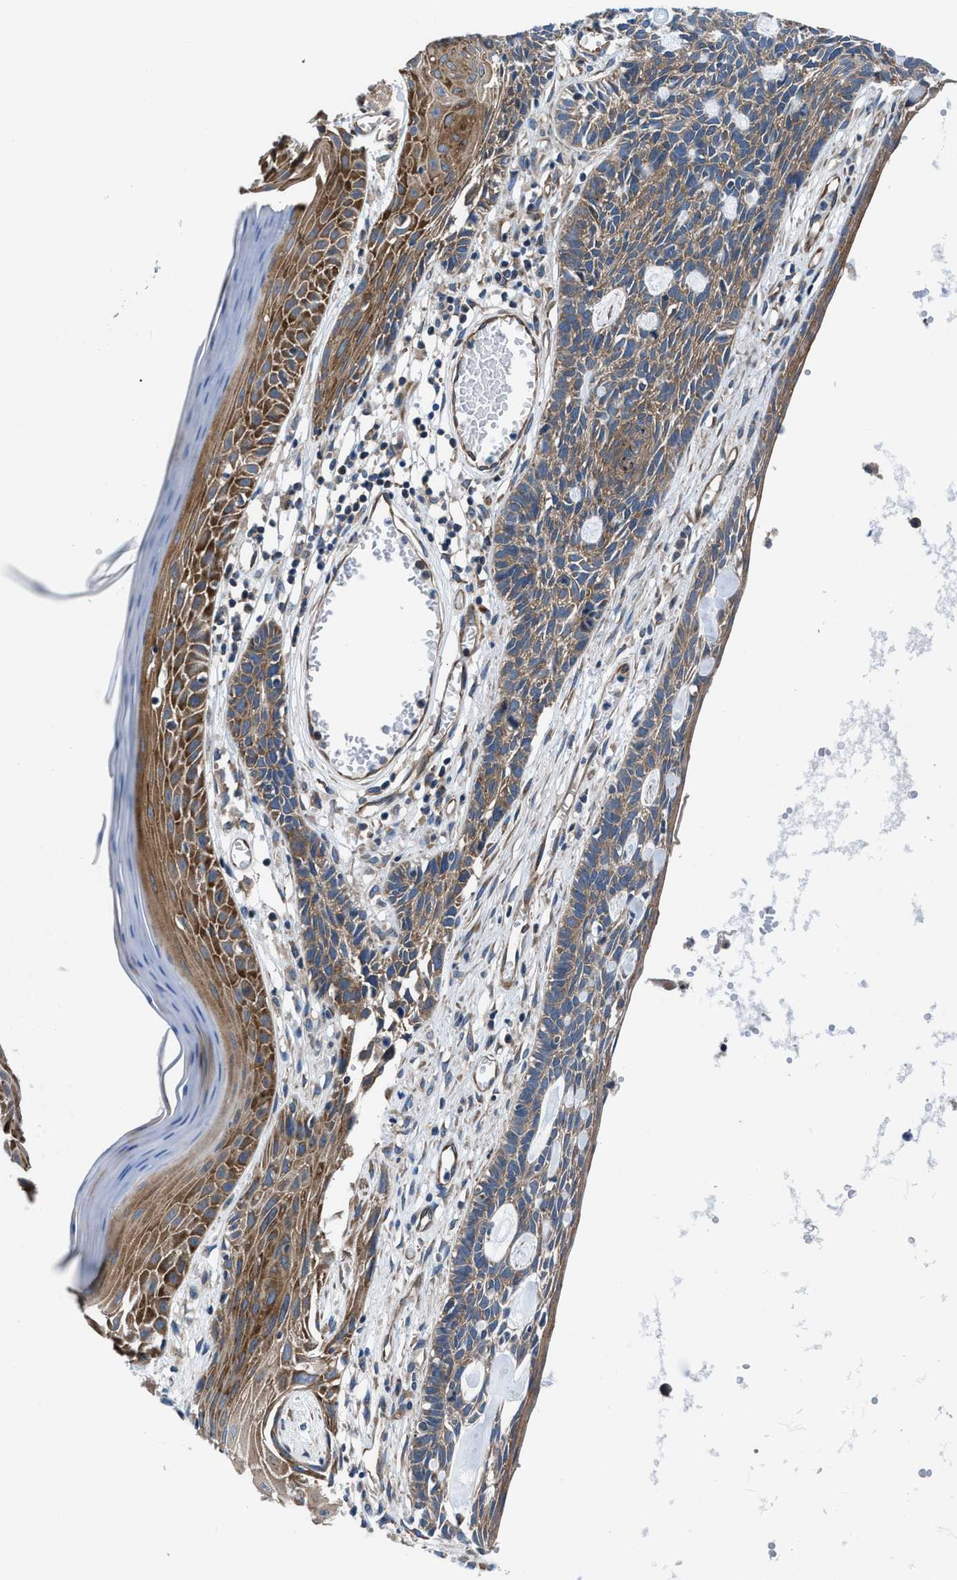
{"staining": {"intensity": "moderate", "quantity": ">75%", "location": "cytoplasmic/membranous"}, "tissue": "skin cancer", "cell_type": "Tumor cells", "image_type": "cancer", "snomed": [{"axis": "morphology", "description": "Basal cell carcinoma"}, {"axis": "topography", "description": "Skin"}], "caption": "The micrograph demonstrates staining of skin cancer, revealing moderate cytoplasmic/membranous protein staining (brown color) within tumor cells.", "gene": "TRIP4", "patient": {"sex": "male", "age": 67}}